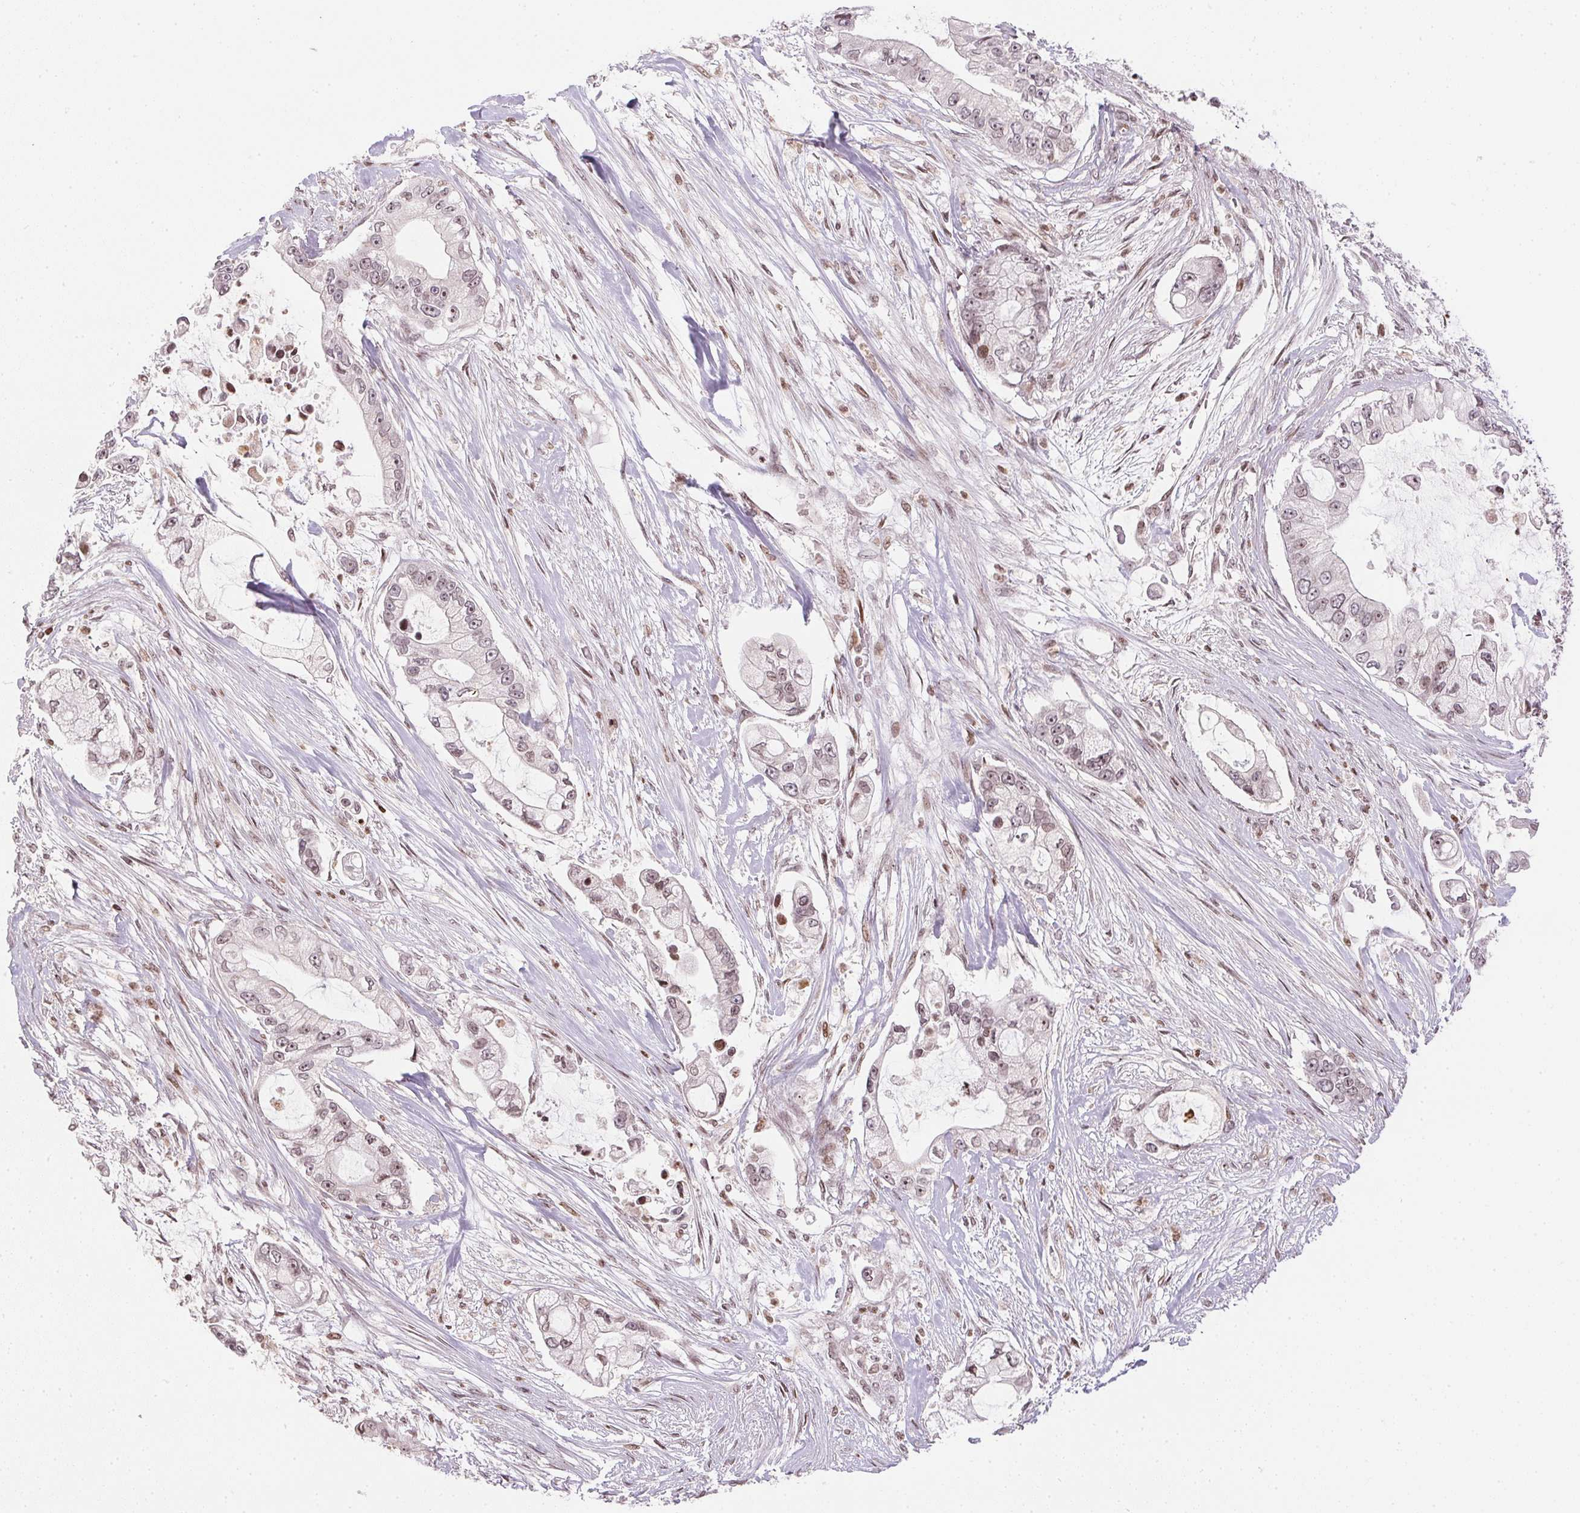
{"staining": {"intensity": "weak", "quantity": "25%-75%", "location": "nuclear"}, "tissue": "pancreatic cancer", "cell_type": "Tumor cells", "image_type": "cancer", "snomed": [{"axis": "morphology", "description": "Adenocarcinoma, NOS"}, {"axis": "topography", "description": "Pancreas"}], "caption": "A high-resolution image shows immunohistochemistry staining of adenocarcinoma (pancreatic), which displays weak nuclear positivity in approximately 25%-75% of tumor cells. The protein of interest is shown in brown color, while the nuclei are stained blue.", "gene": "RNF181", "patient": {"sex": "female", "age": 69}}